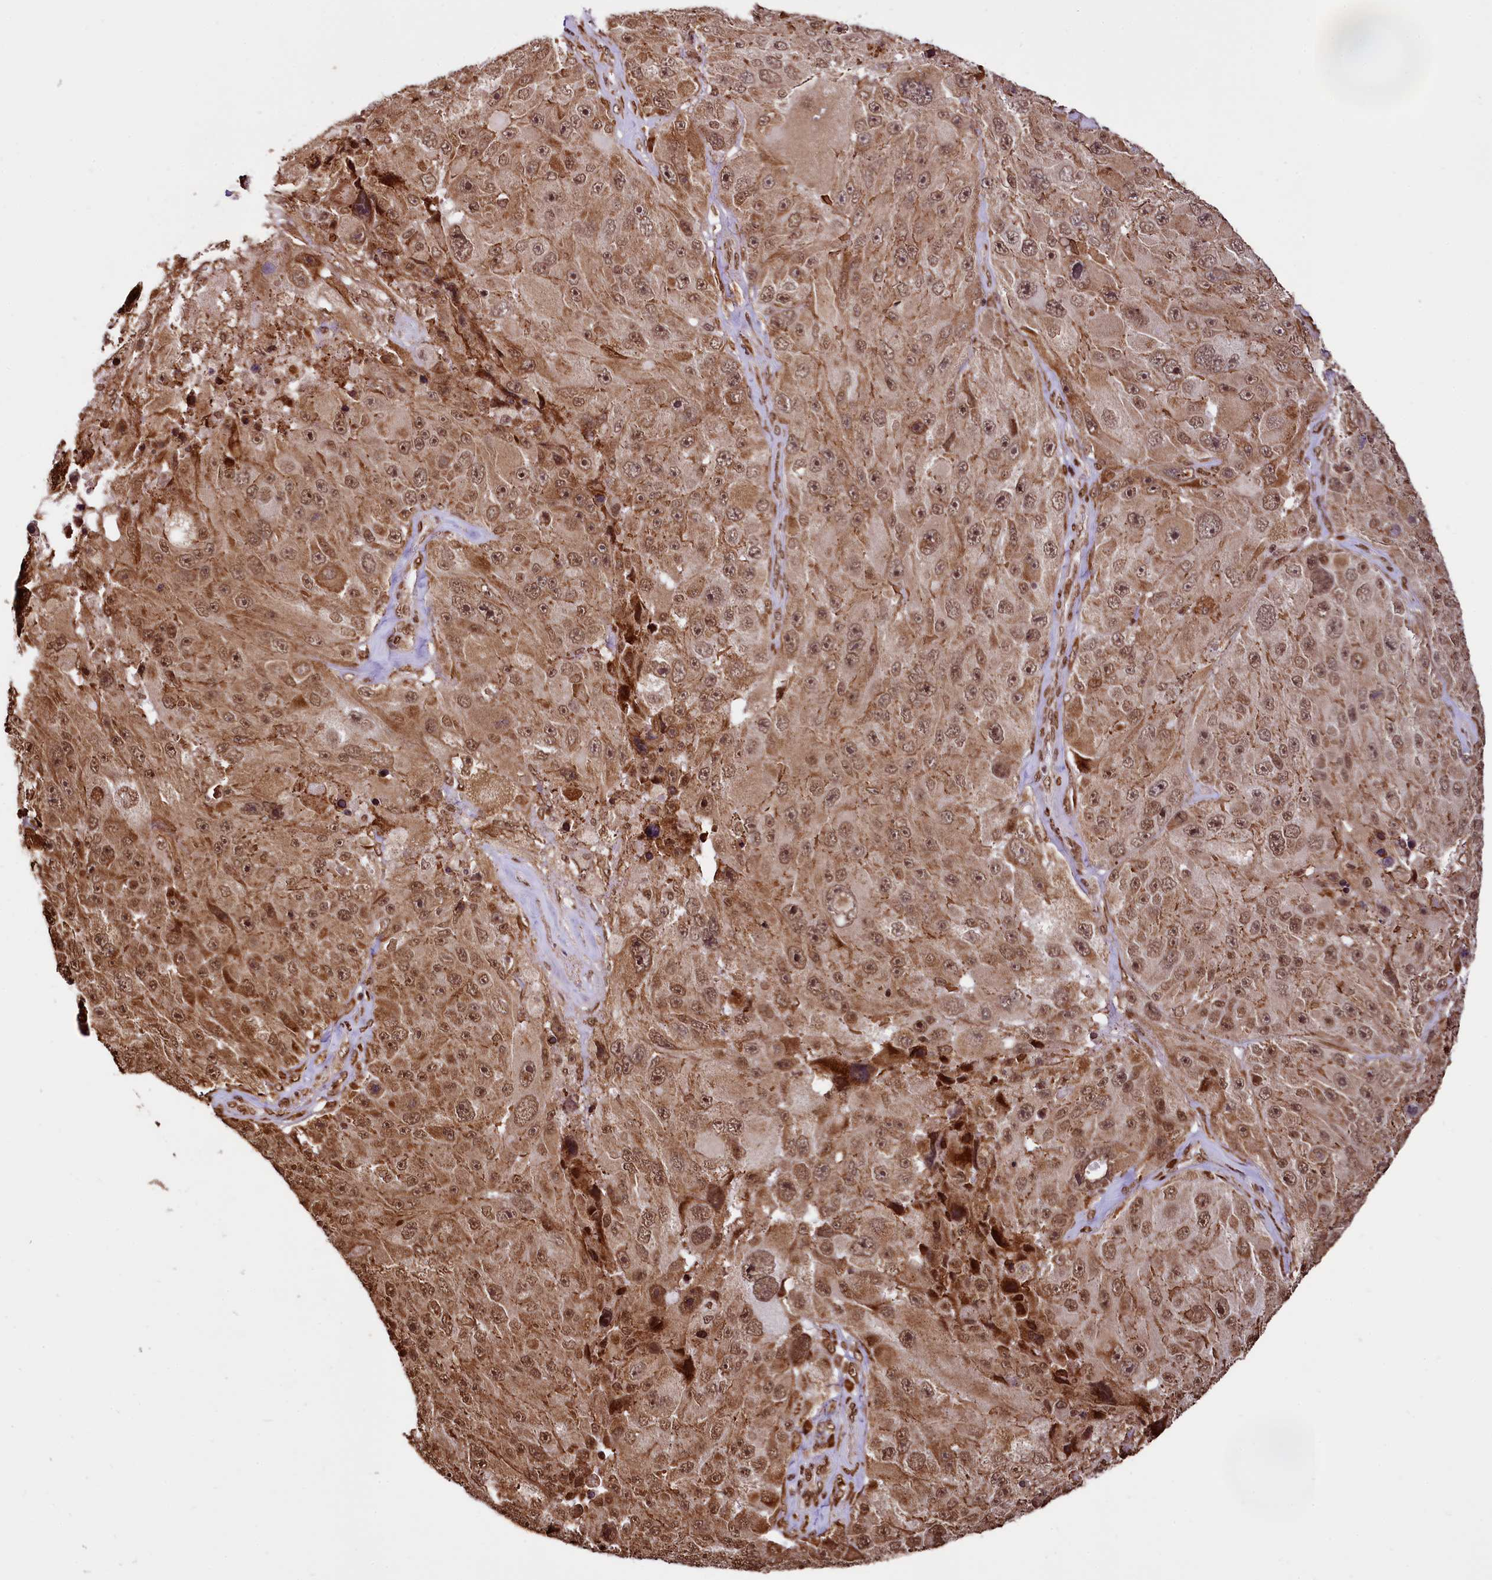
{"staining": {"intensity": "moderate", "quantity": ">75%", "location": "cytoplasmic/membranous,nuclear"}, "tissue": "melanoma", "cell_type": "Tumor cells", "image_type": "cancer", "snomed": [{"axis": "morphology", "description": "Malignant melanoma, Metastatic site"}, {"axis": "topography", "description": "Lymph node"}], "caption": "The immunohistochemical stain highlights moderate cytoplasmic/membranous and nuclear expression in tumor cells of melanoma tissue.", "gene": "PDS5B", "patient": {"sex": "male", "age": 62}}